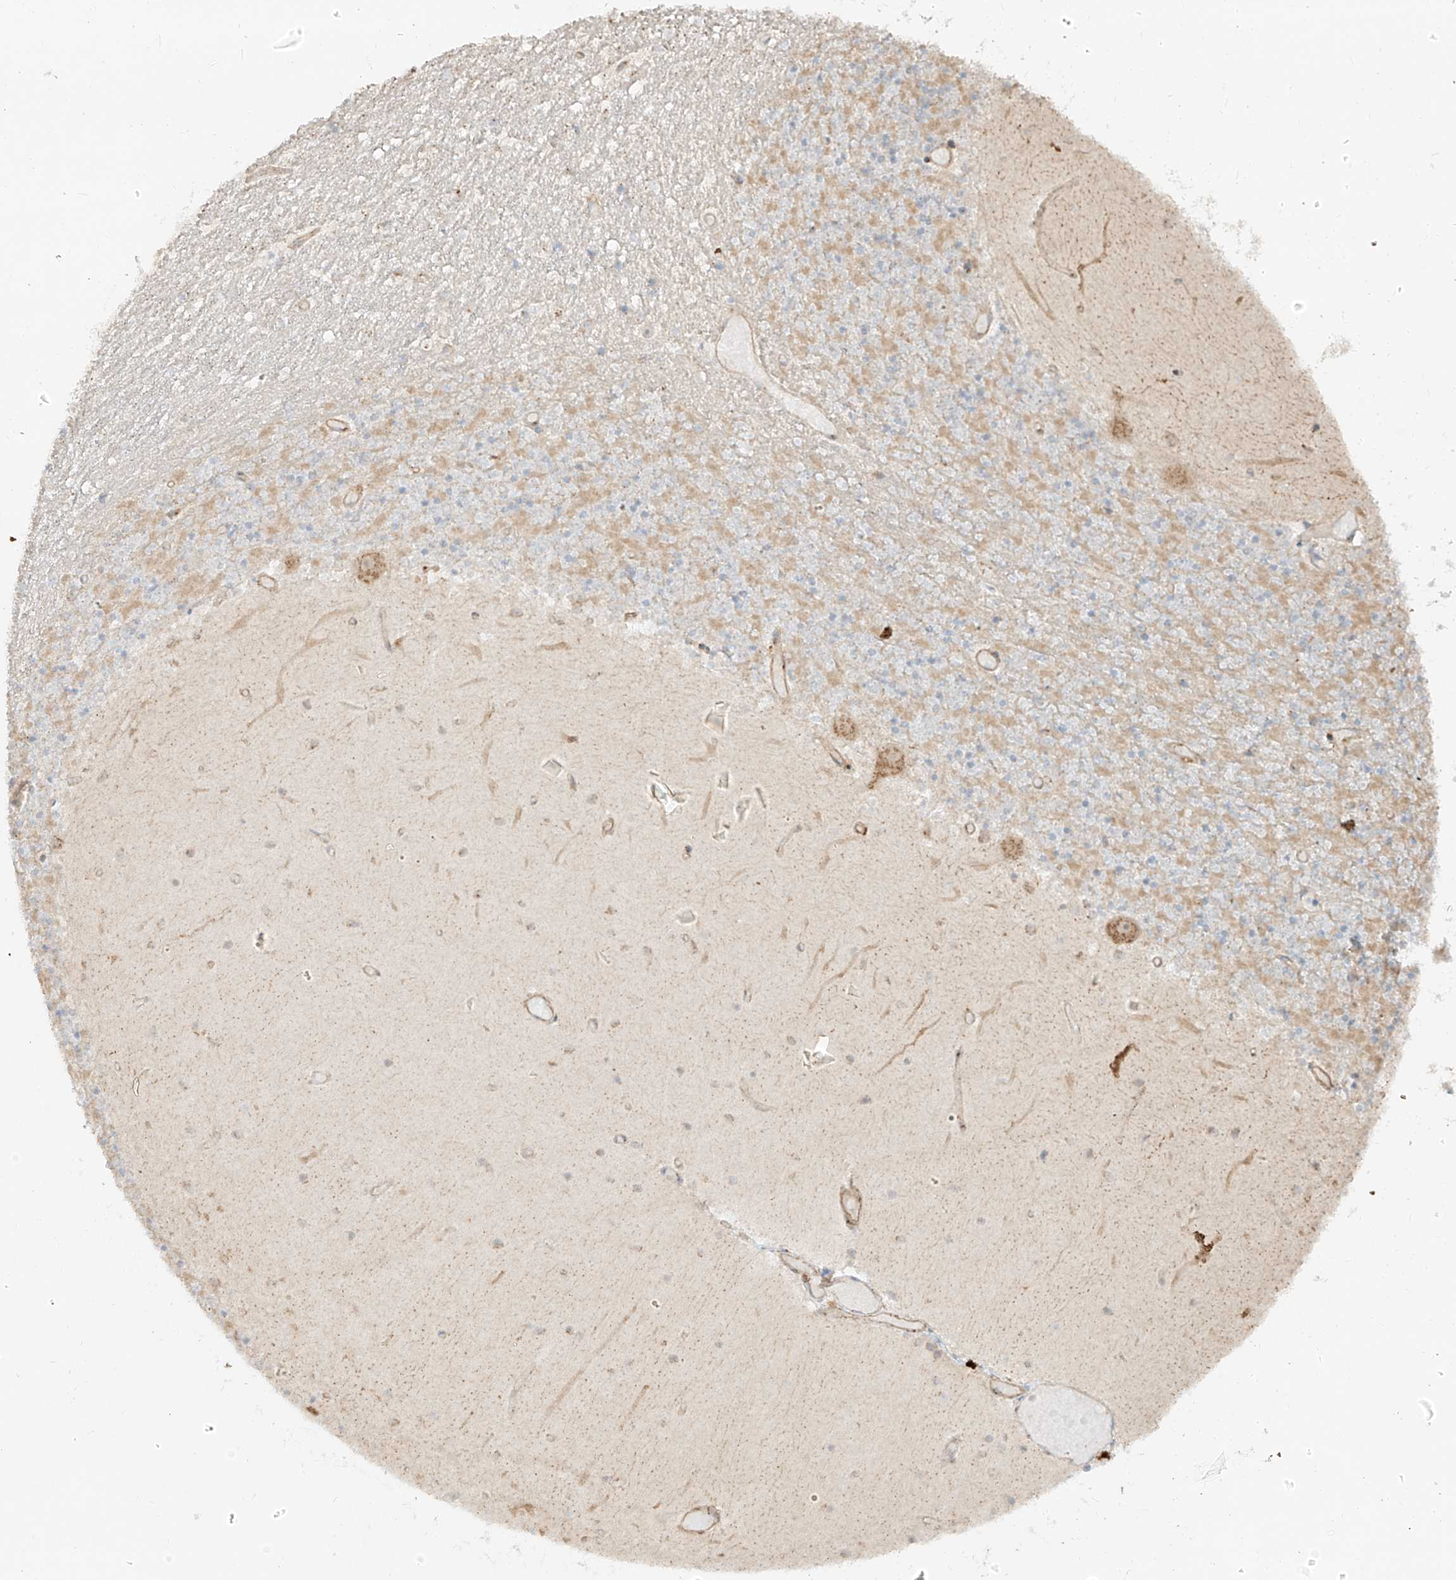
{"staining": {"intensity": "moderate", "quantity": "<25%", "location": "cytoplasmic/membranous"}, "tissue": "cerebellum", "cell_type": "Cells in granular layer", "image_type": "normal", "snomed": [{"axis": "morphology", "description": "Normal tissue, NOS"}, {"axis": "topography", "description": "Cerebellum"}], "caption": "Cells in granular layer demonstrate low levels of moderate cytoplasmic/membranous staining in about <25% of cells in normal human cerebellum. The staining was performed using DAB (3,3'-diaminobenzidine) to visualize the protein expression in brown, while the nuclei were stained in blue with hematoxylin (Magnification: 20x).", "gene": "ZNF287", "patient": {"sex": "female", "age": 28}}